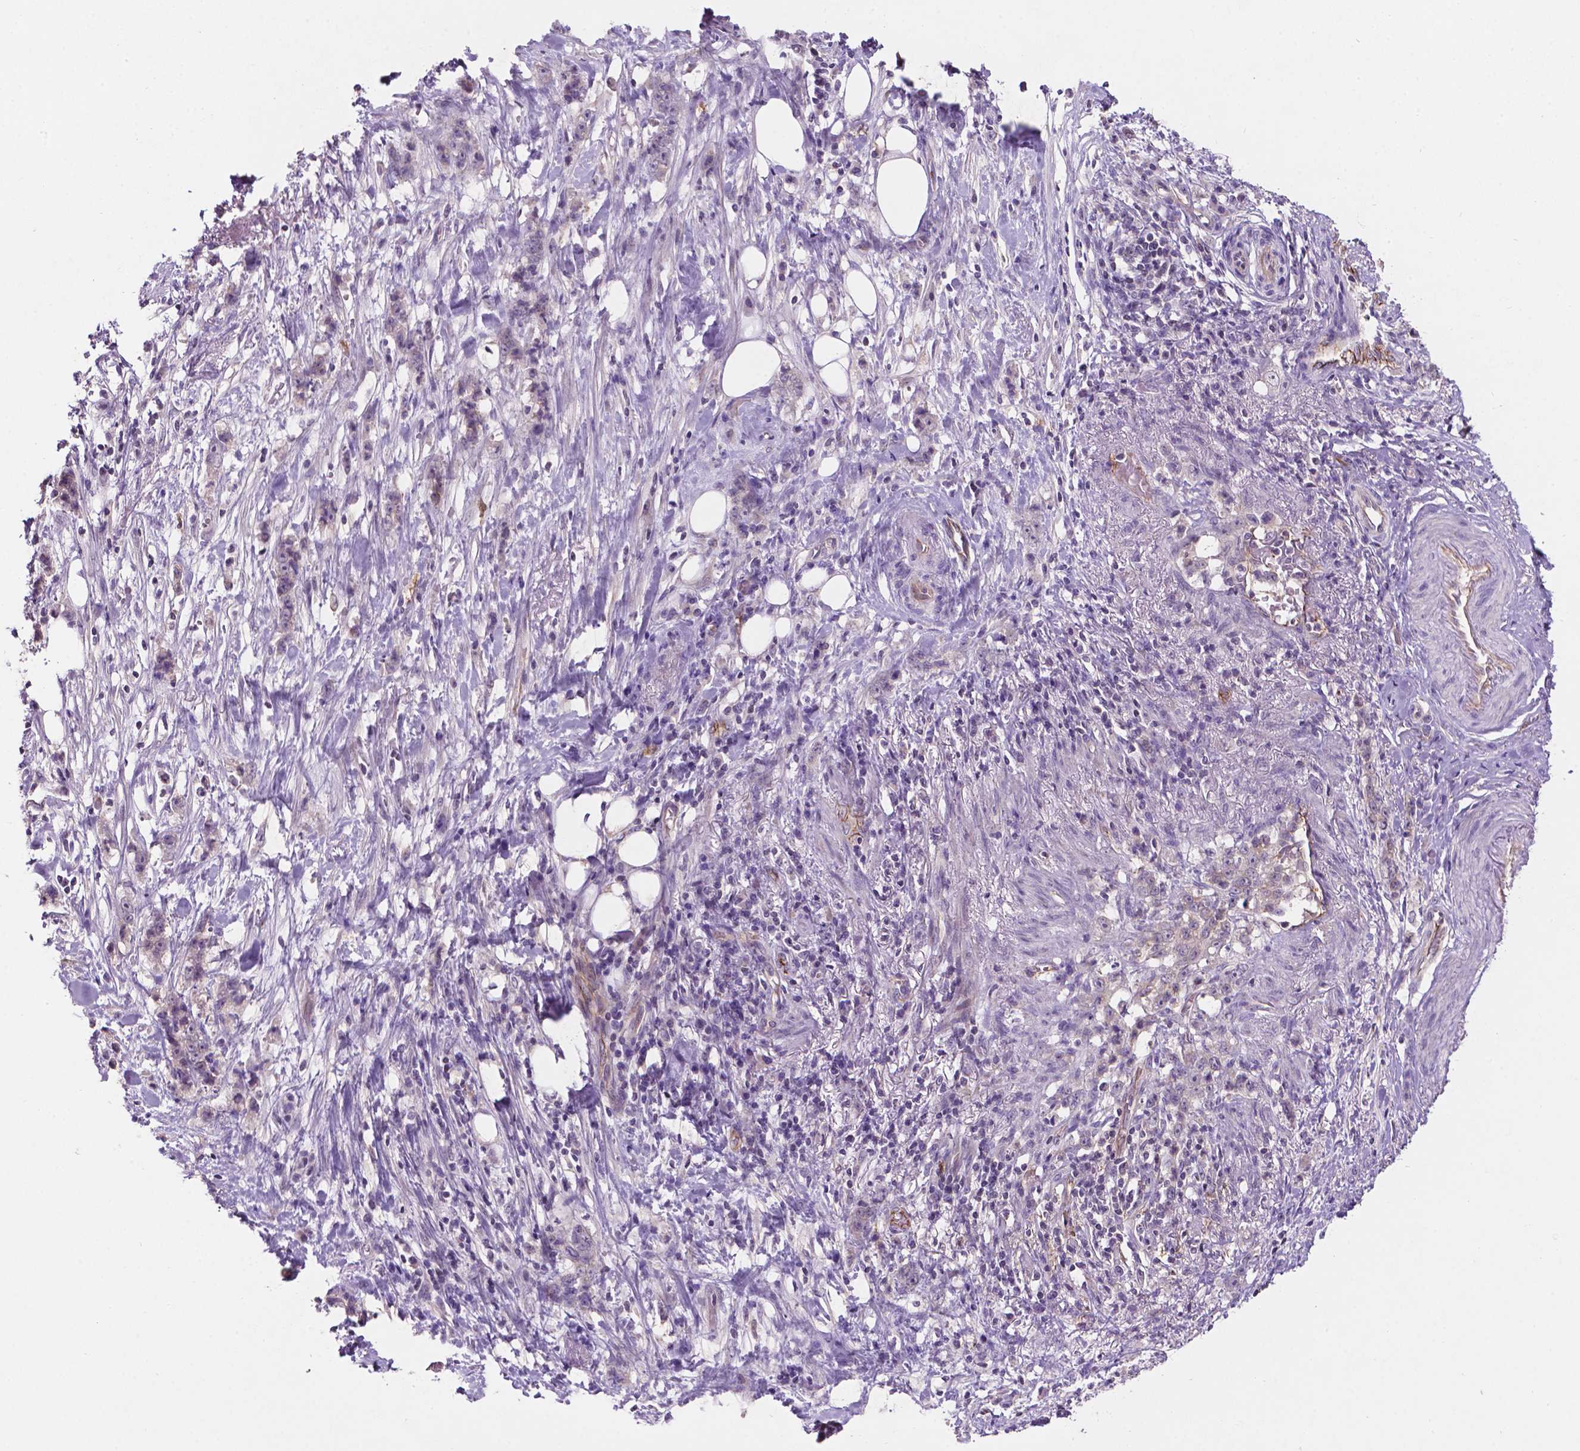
{"staining": {"intensity": "negative", "quantity": "none", "location": "none"}, "tissue": "stomach cancer", "cell_type": "Tumor cells", "image_type": "cancer", "snomed": [{"axis": "morphology", "description": "Adenocarcinoma, NOS"}, {"axis": "topography", "description": "Stomach, lower"}], "caption": "Protein analysis of stomach cancer exhibits no significant expression in tumor cells. Brightfield microscopy of immunohistochemistry stained with DAB (3,3'-diaminobenzidine) (brown) and hematoxylin (blue), captured at high magnification.", "gene": "ARL5C", "patient": {"sex": "male", "age": 88}}